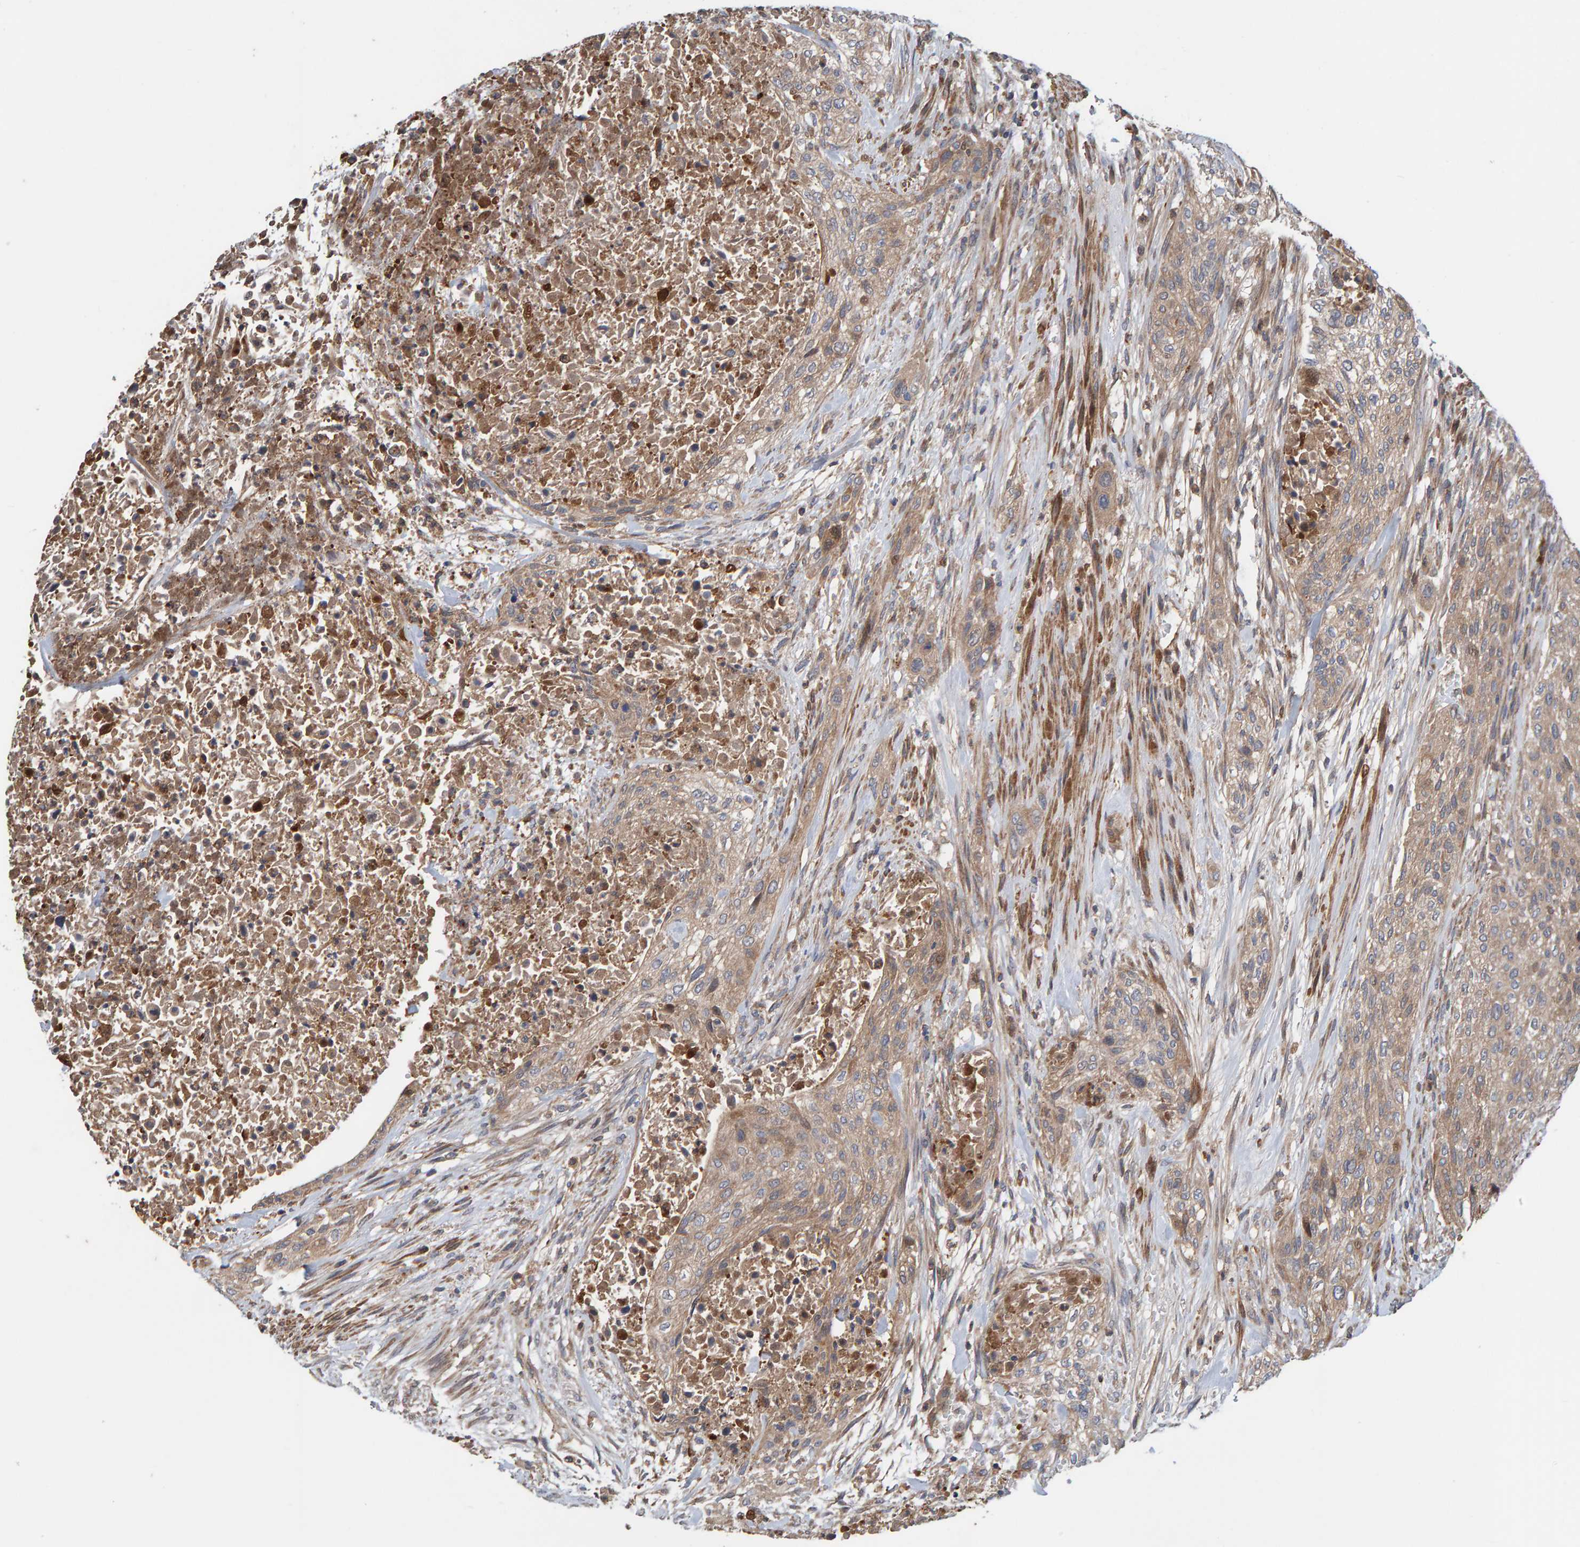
{"staining": {"intensity": "weak", "quantity": ">75%", "location": "cytoplasmic/membranous"}, "tissue": "urothelial cancer", "cell_type": "Tumor cells", "image_type": "cancer", "snomed": [{"axis": "morphology", "description": "Urothelial carcinoma, Low grade"}, {"axis": "morphology", "description": "Urothelial carcinoma, High grade"}, {"axis": "topography", "description": "Urinary bladder"}], "caption": "Weak cytoplasmic/membranous protein expression is identified in about >75% of tumor cells in urothelial cancer.", "gene": "KIAA0753", "patient": {"sex": "male", "age": 35}}